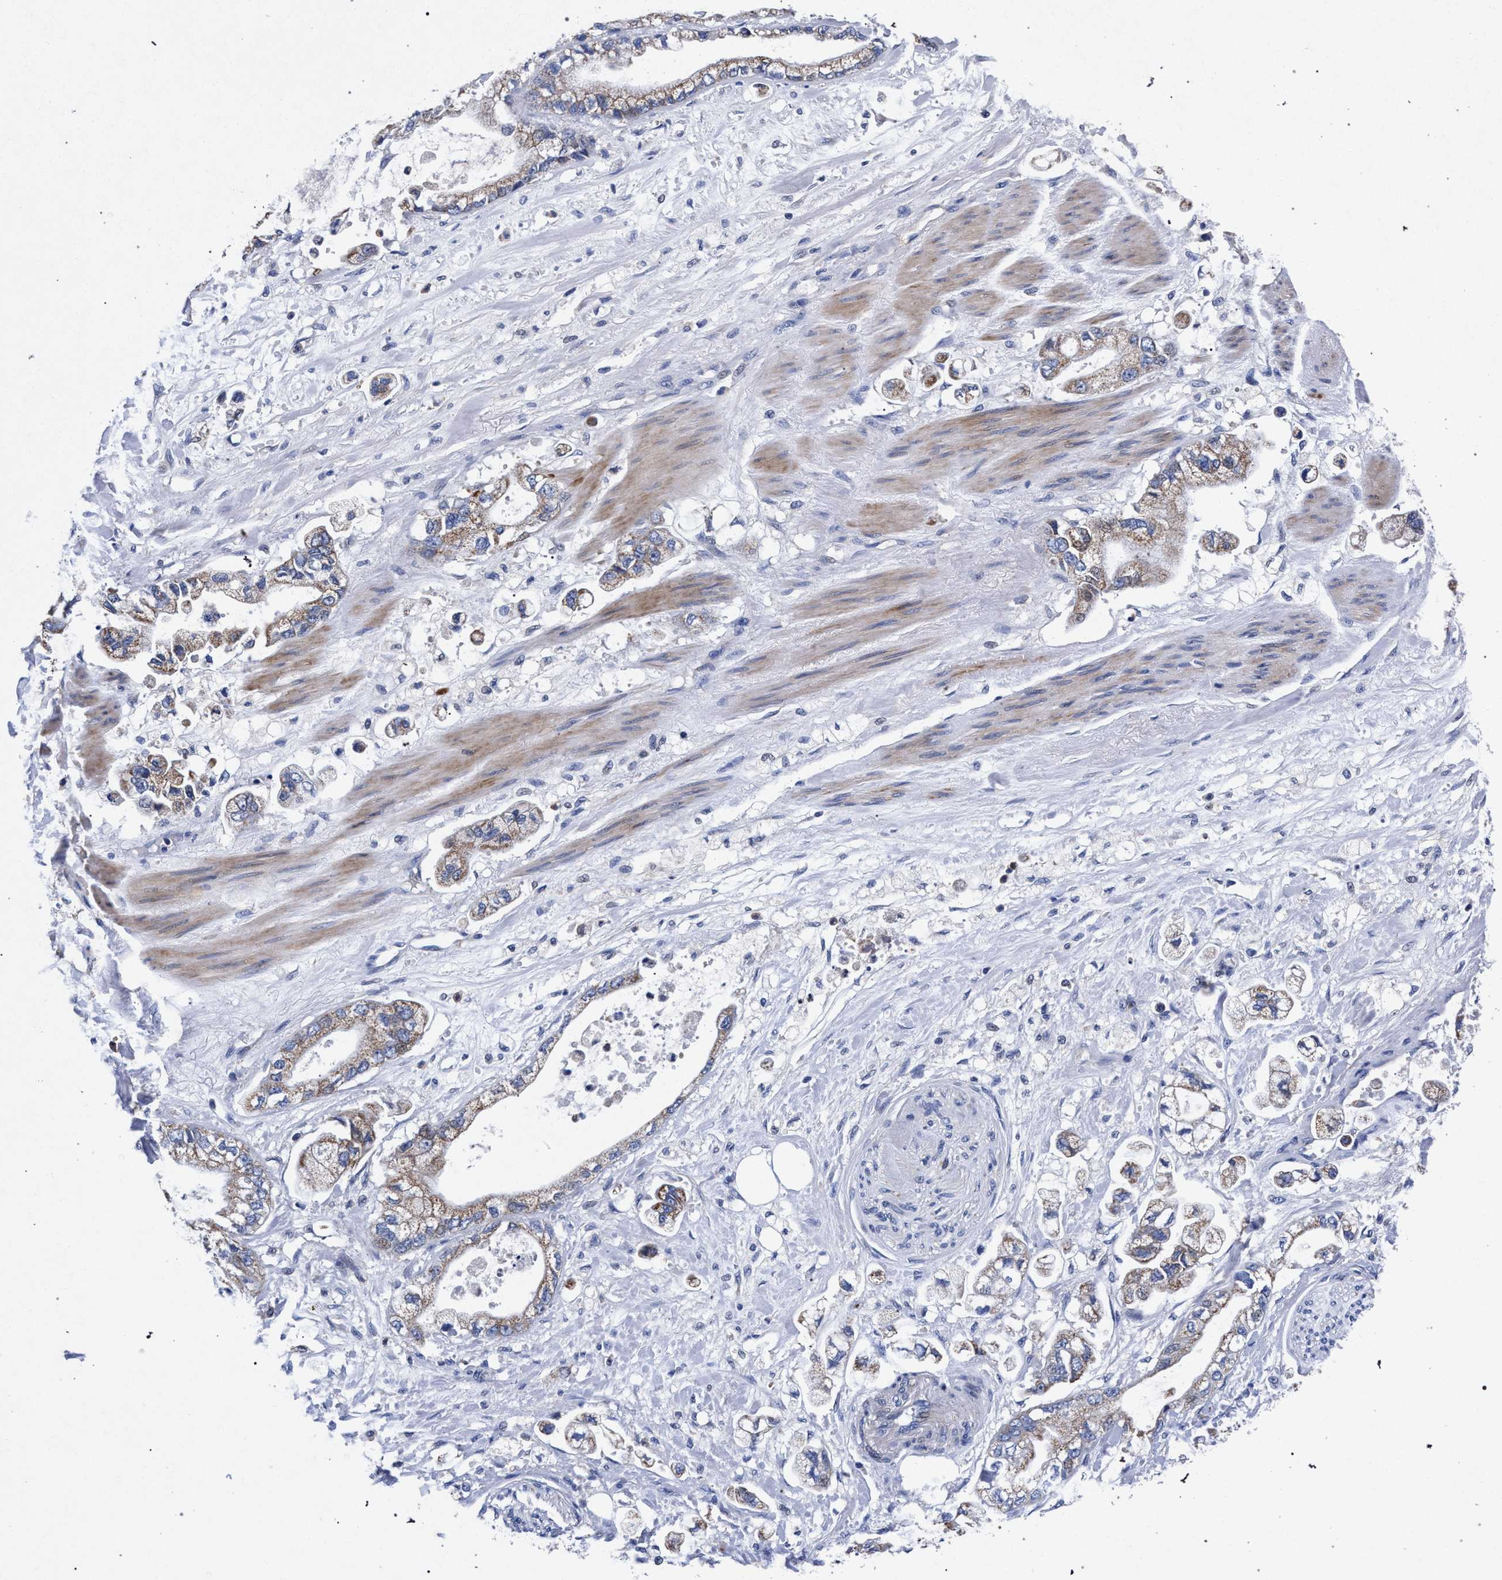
{"staining": {"intensity": "weak", "quantity": ">75%", "location": "cytoplasmic/membranous"}, "tissue": "stomach cancer", "cell_type": "Tumor cells", "image_type": "cancer", "snomed": [{"axis": "morphology", "description": "Normal tissue, NOS"}, {"axis": "morphology", "description": "Adenocarcinoma, NOS"}, {"axis": "topography", "description": "Stomach"}], "caption": "Immunohistochemical staining of stomach cancer (adenocarcinoma) displays low levels of weak cytoplasmic/membranous staining in approximately >75% of tumor cells.", "gene": "HSD17B14", "patient": {"sex": "male", "age": 62}}